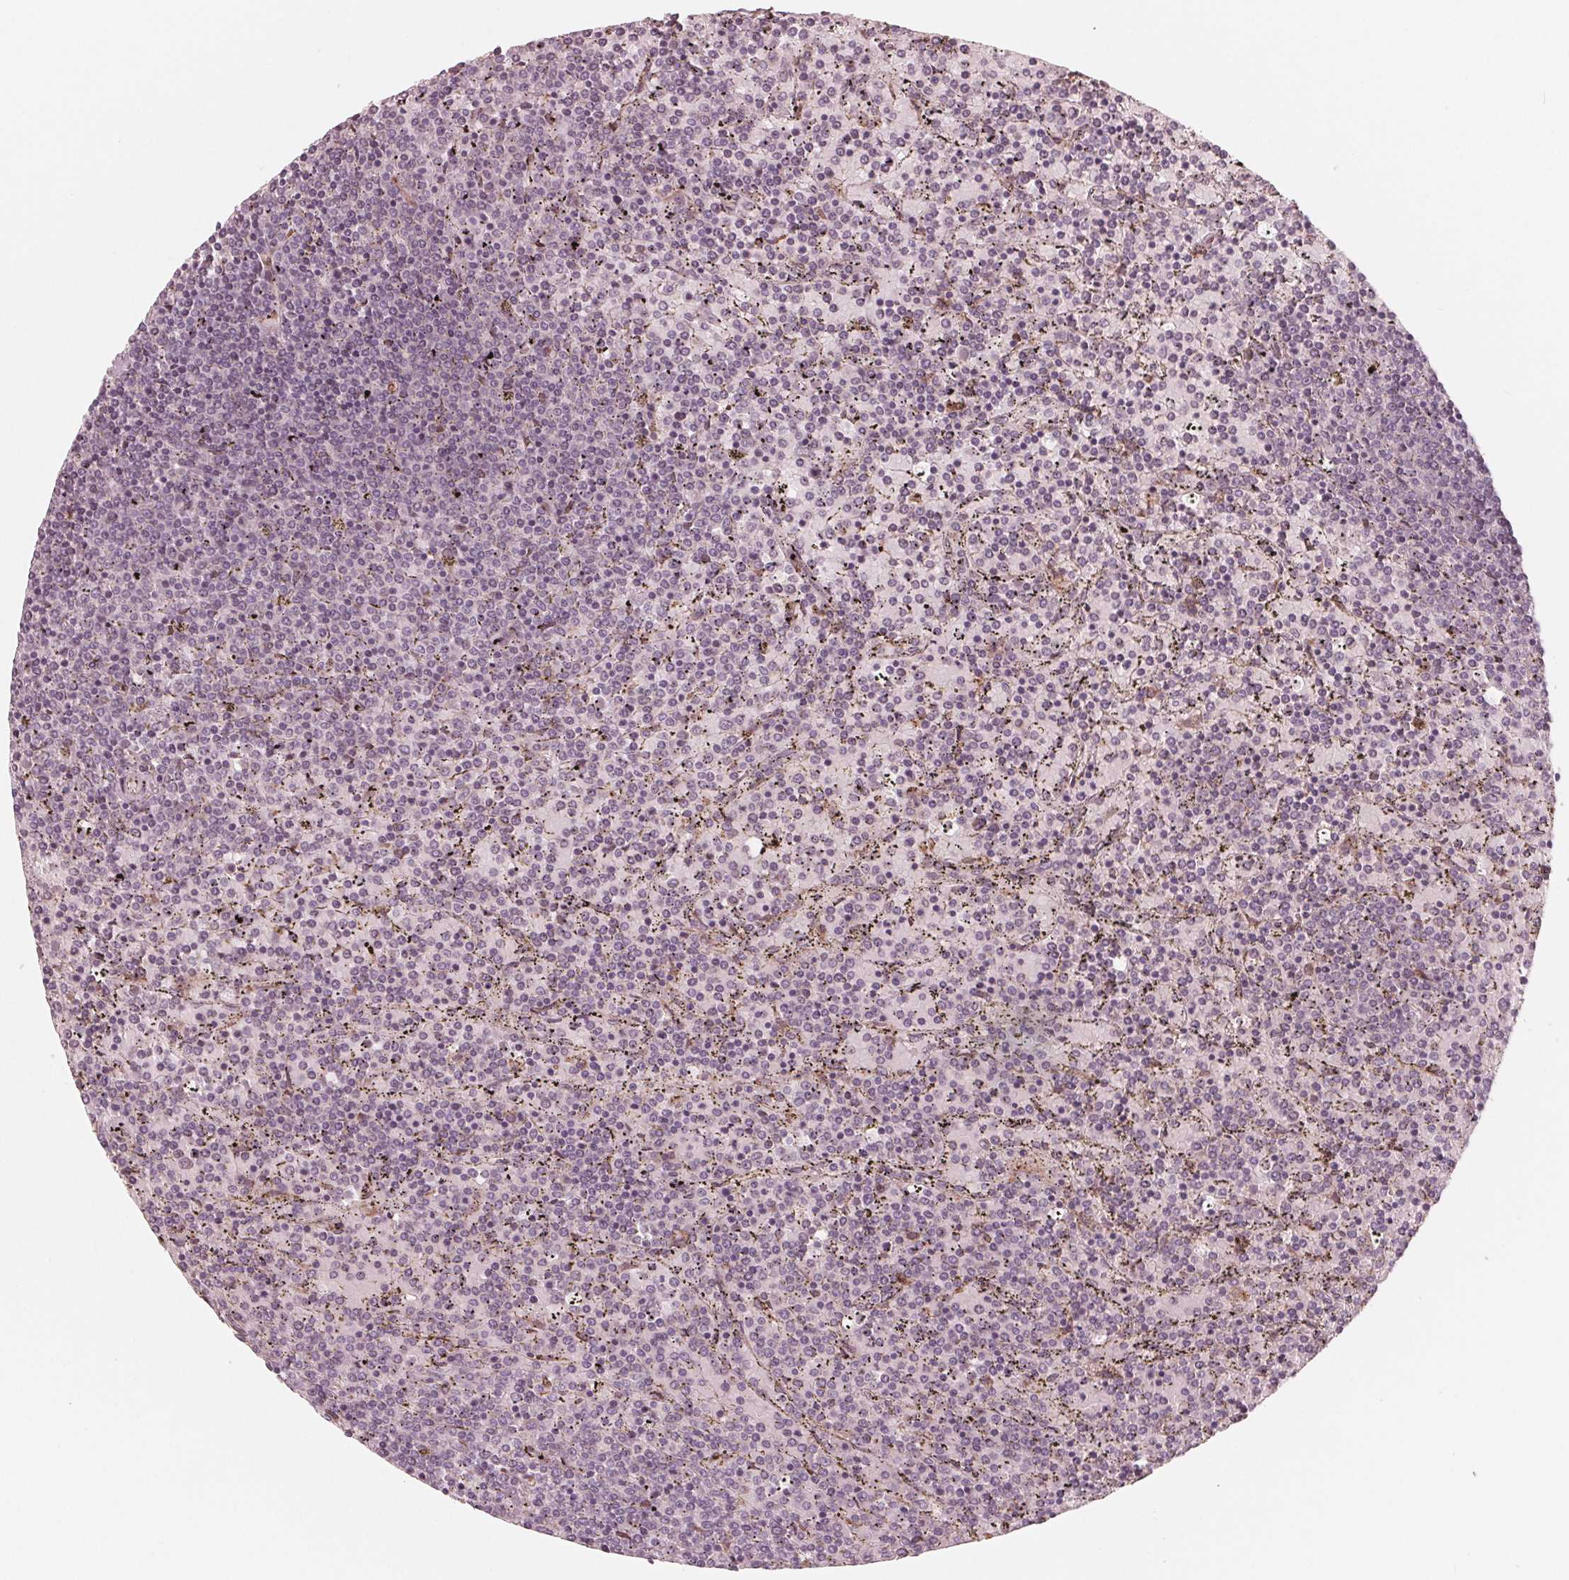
{"staining": {"intensity": "negative", "quantity": "none", "location": "none"}, "tissue": "lymphoma", "cell_type": "Tumor cells", "image_type": "cancer", "snomed": [{"axis": "morphology", "description": "Malignant lymphoma, non-Hodgkin's type, Low grade"}, {"axis": "topography", "description": "Spleen"}], "caption": "This photomicrograph is of lymphoma stained with immunohistochemistry to label a protein in brown with the nuclei are counter-stained blue. There is no expression in tumor cells.", "gene": "IKBIP", "patient": {"sex": "female", "age": 77}}